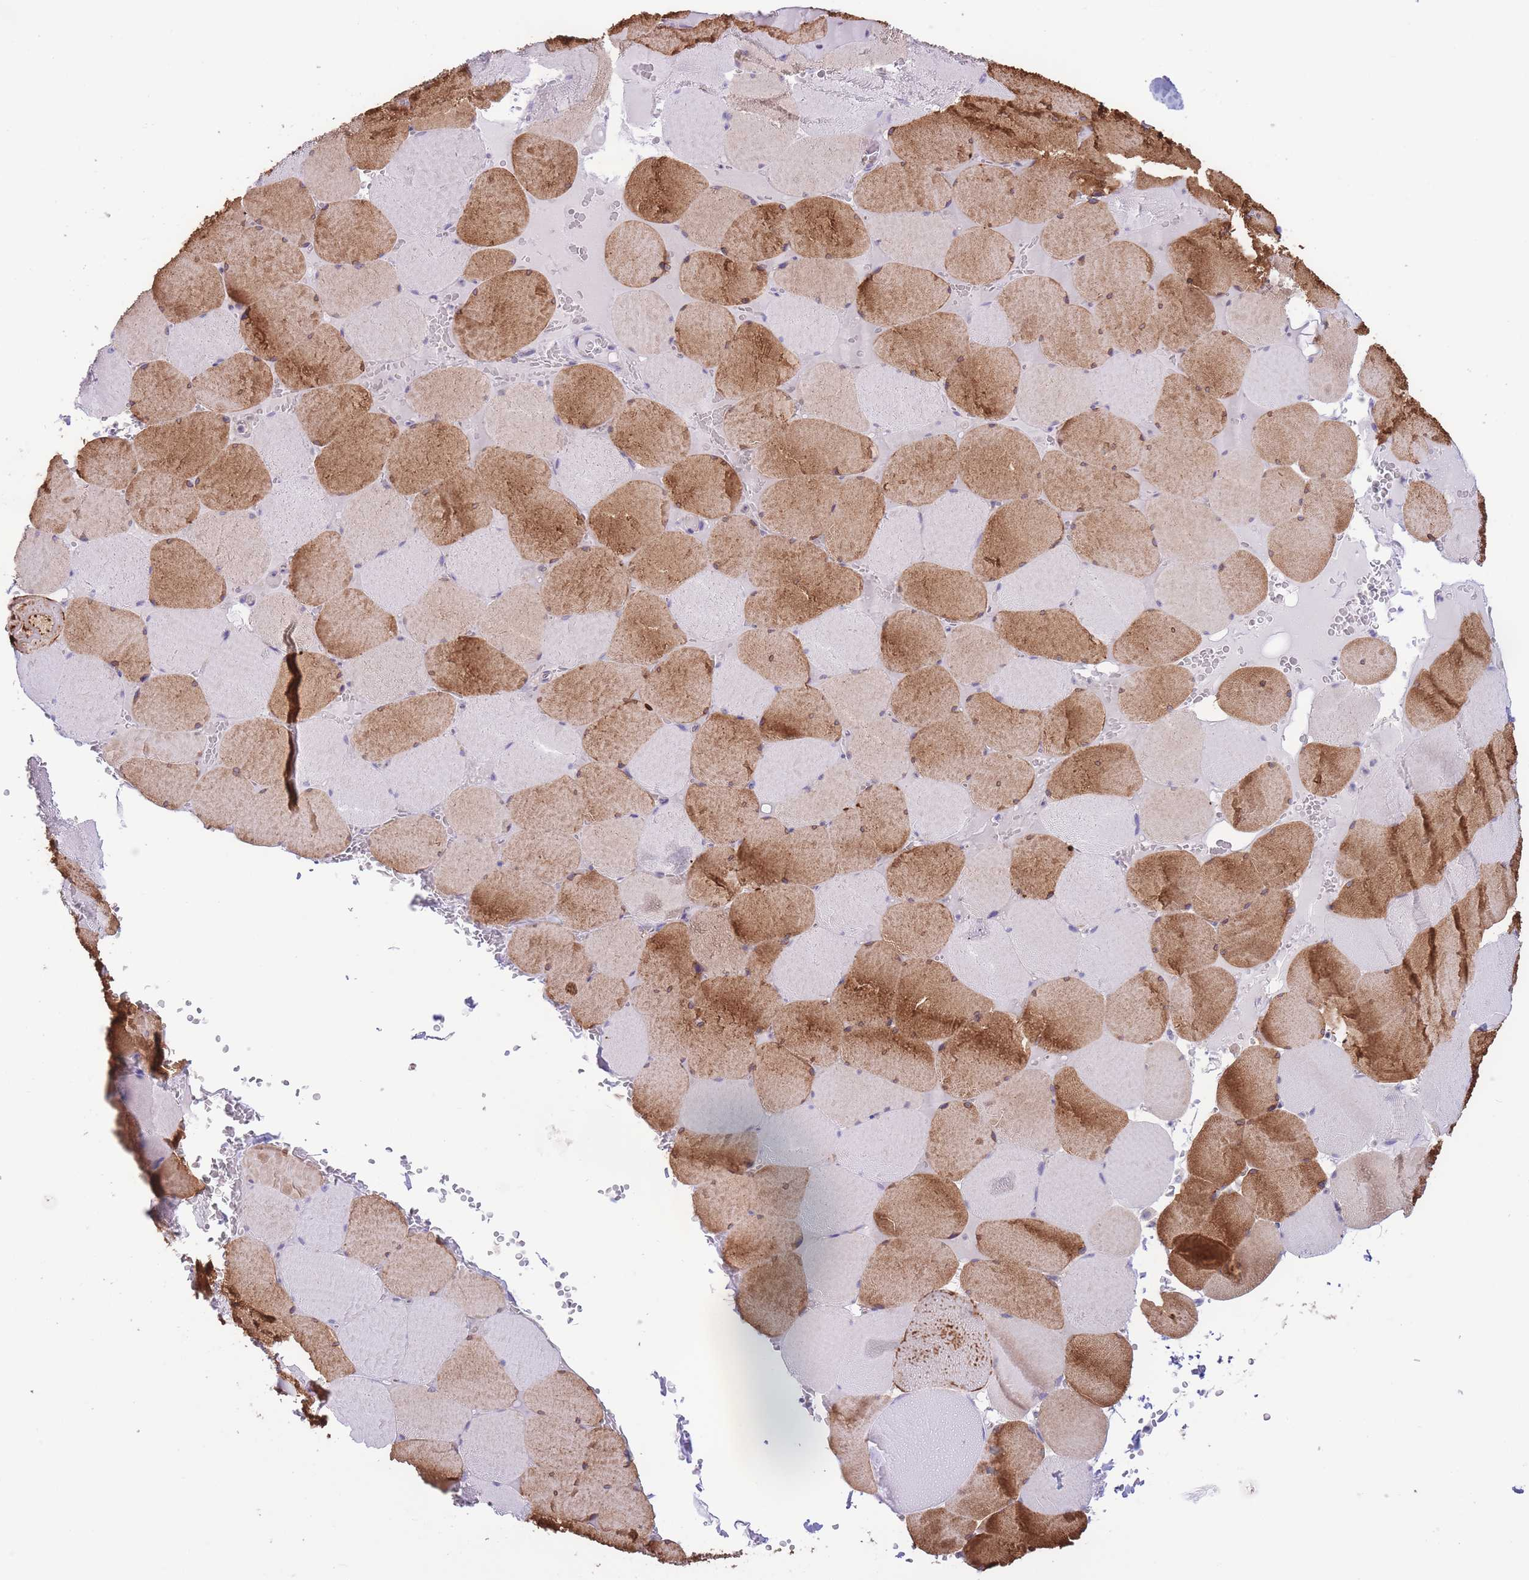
{"staining": {"intensity": "moderate", "quantity": "25%-75%", "location": "cytoplasmic/membranous"}, "tissue": "skeletal muscle", "cell_type": "Myocytes", "image_type": "normal", "snomed": [{"axis": "morphology", "description": "Normal tissue, NOS"}, {"axis": "topography", "description": "Skeletal muscle"}, {"axis": "topography", "description": "Head-Neck"}], "caption": "This histopathology image exhibits immunohistochemistry (IHC) staining of benign skeletal muscle, with medium moderate cytoplasmic/membranous staining in approximately 25%-75% of myocytes.", "gene": "ALS2CL", "patient": {"sex": "male", "age": 66}}